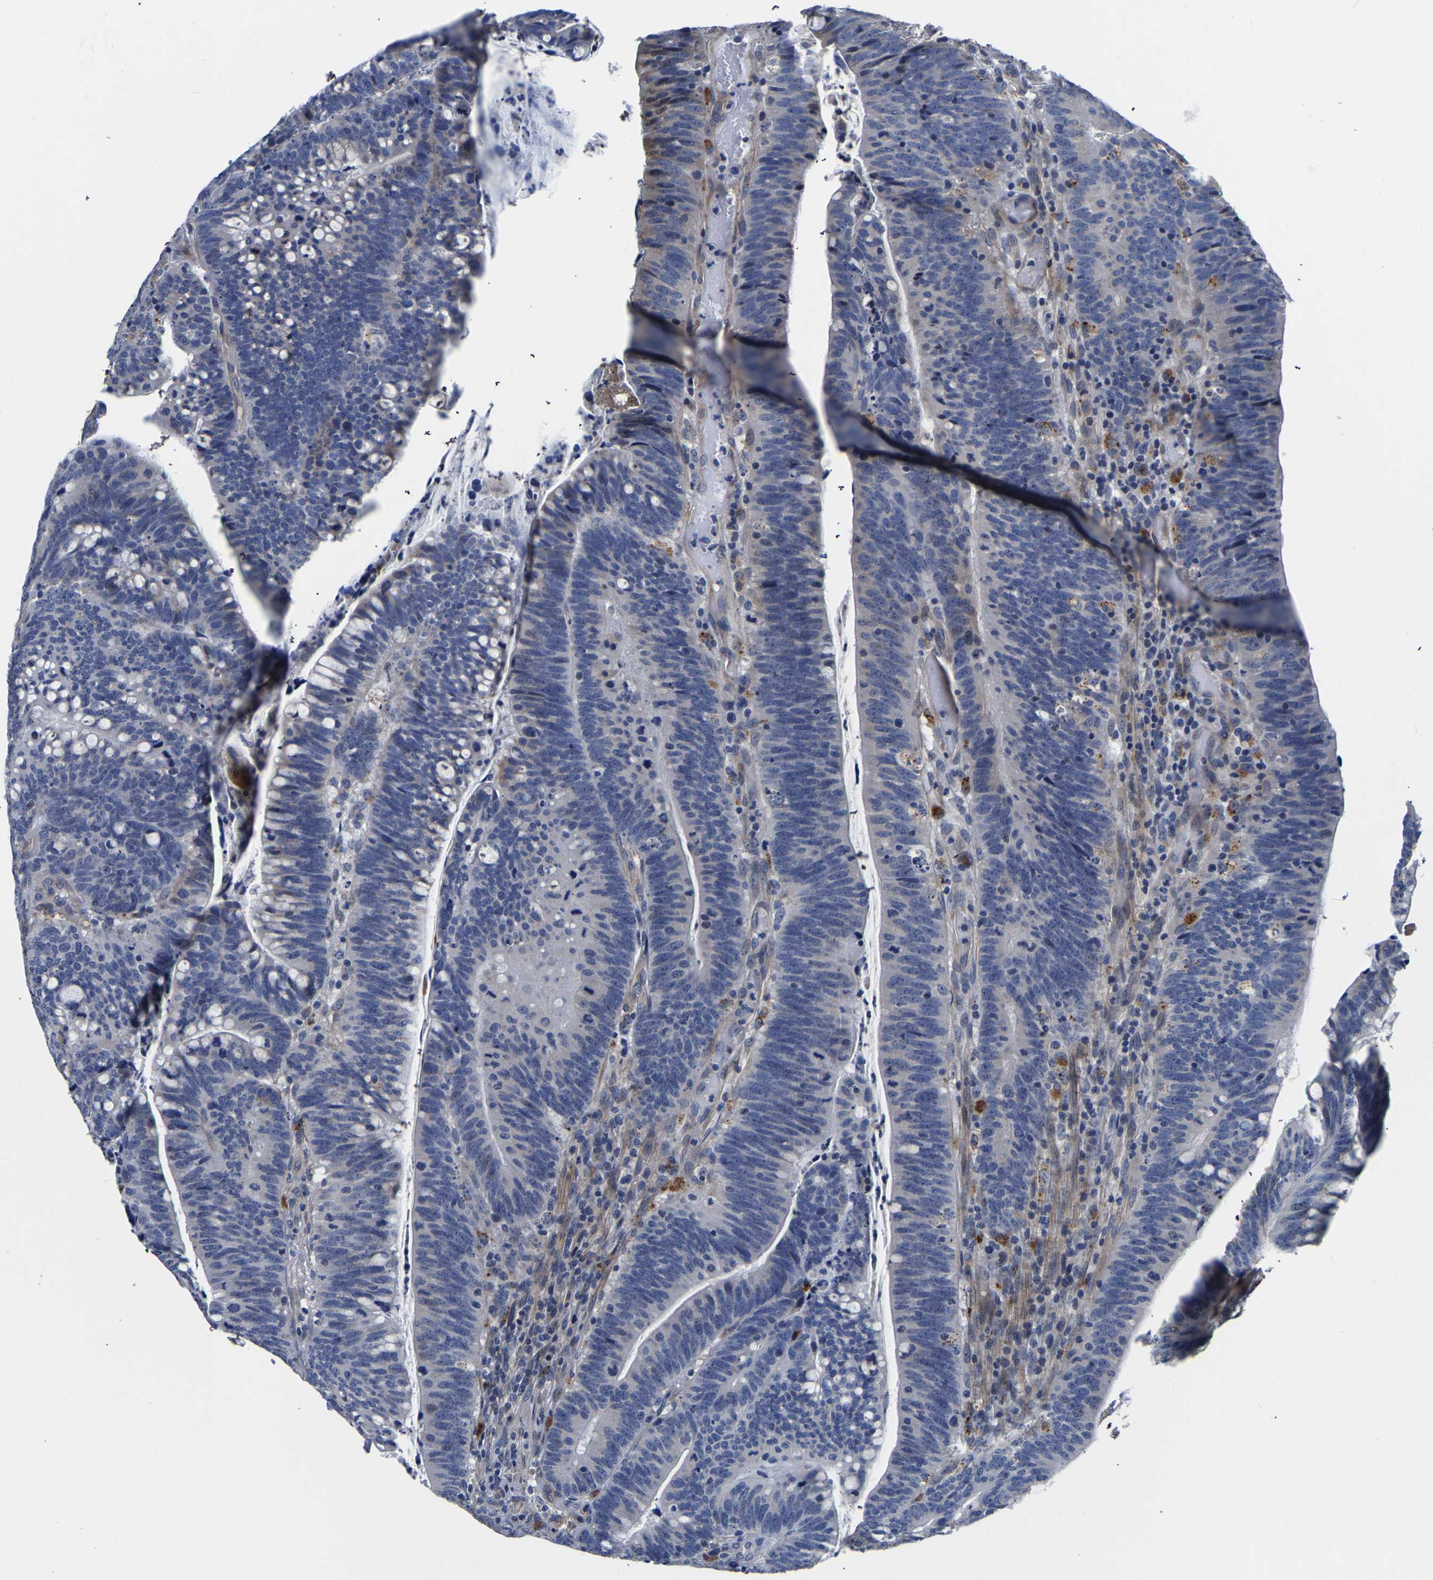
{"staining": {"intensity": "negative", "quantity": "none", "location": "none"}, "tissue": "colorectal cancer", "cell_type": "Tumor cells", "image_type": "cancer", "snomed": [{"axis": "morphology", "description": "Normal tissue, NOS"}, {"axis": "morphology", "description": "Adenocarcinoma, NOS"}, {"axis": "topography", "description": "Colon"}], "caption": "This is a histopathology image of immunohistochemistry staining of adenocarcinoma (colorectal), which shows no positivity in tumor cells.", "gene": "PDLIM7", "patient": {"sex": "female", "age": 66}}